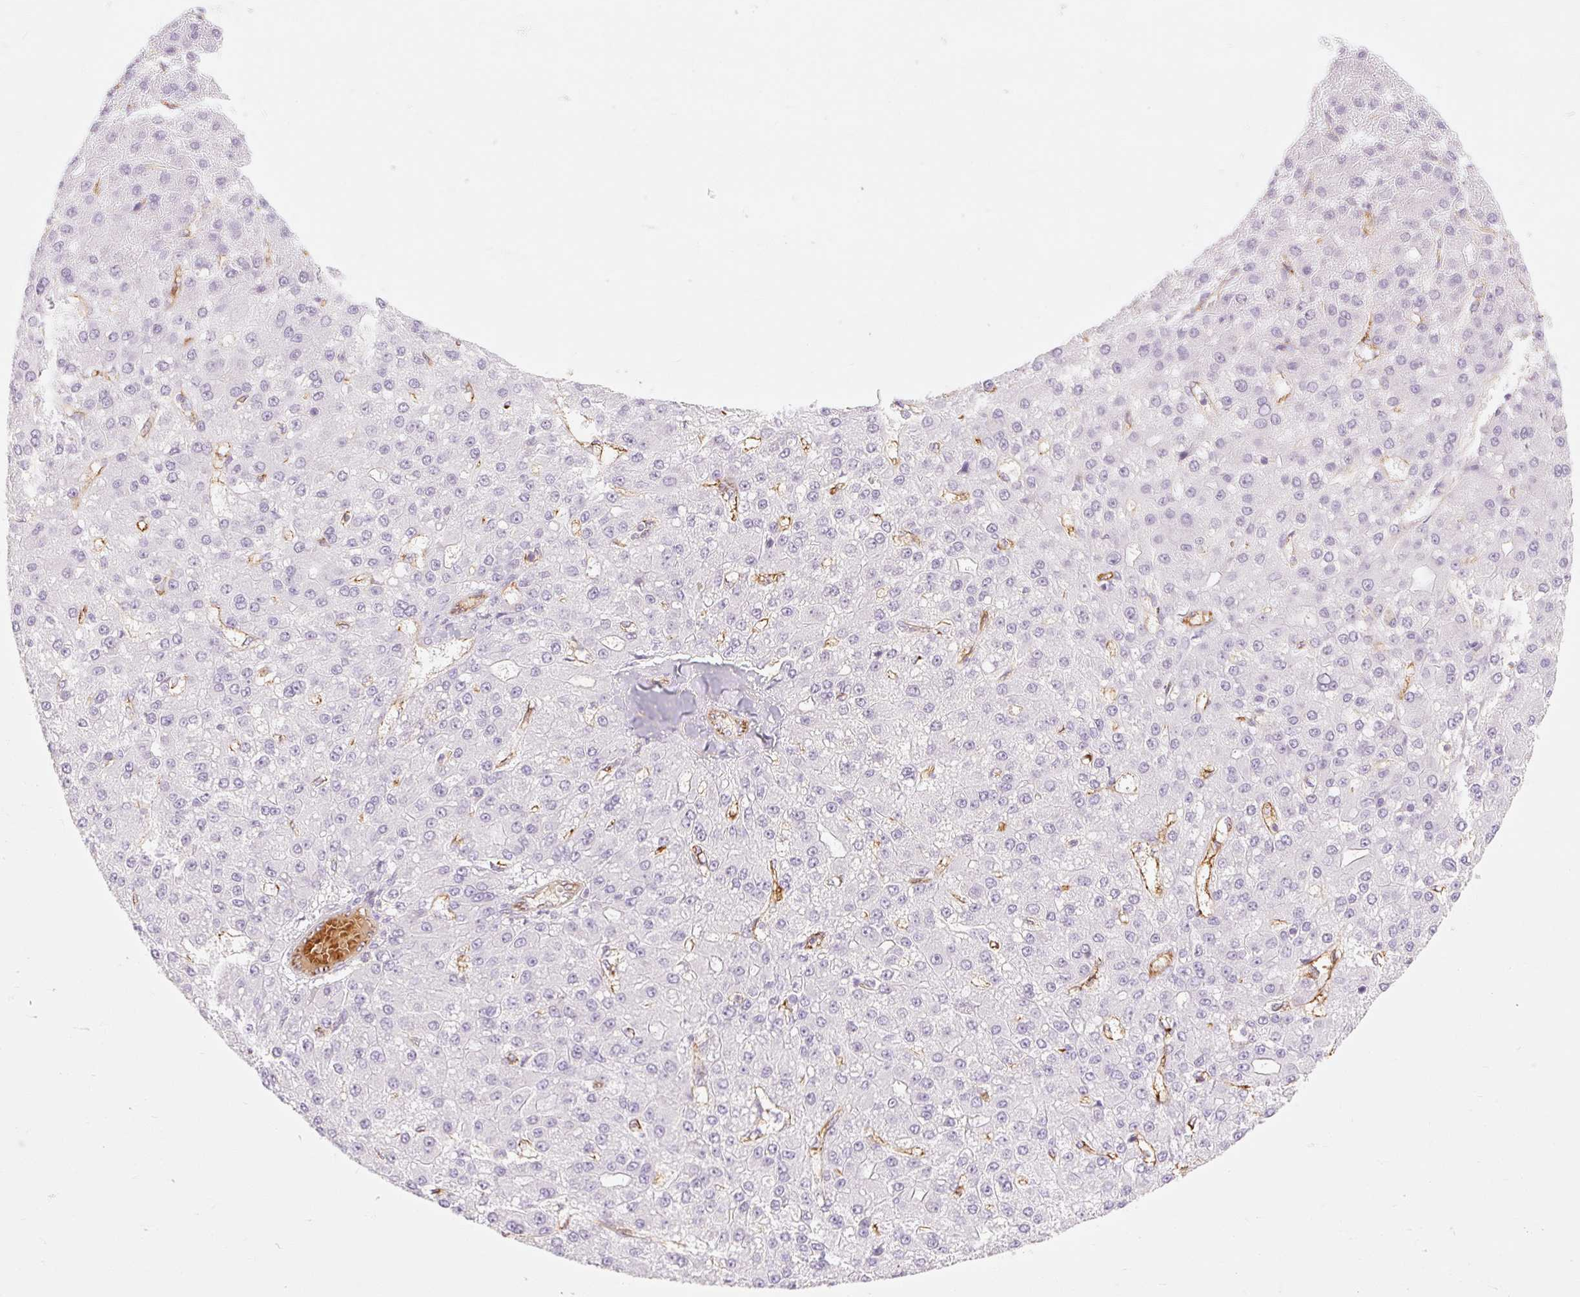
{"staining": {"intensity": "negative", "quantity": "none", "location": "none"}, "tissue": "liver cancer", "cell_type": "Tumor cells", "image_type": "cancer", "snomed": [{"axis": "morphology", "description": "Carcinoma, Hepatocellular, NOS"}, {"axis": "topography", "description": "Liver"}], "caption": "This histopathology image is of liver hepatocellular carcinoma stained with IHC to label a protein in brown with the nuclei are counter-stained blue. There is no staining in tumor cells. (DAB (3,3'-diaminobenzidine) immunohistochemistry visualized using brightfield microscopy, high magnification).", "gene": "TAF1L", "patient": {"sex": "male", "age": 67}}